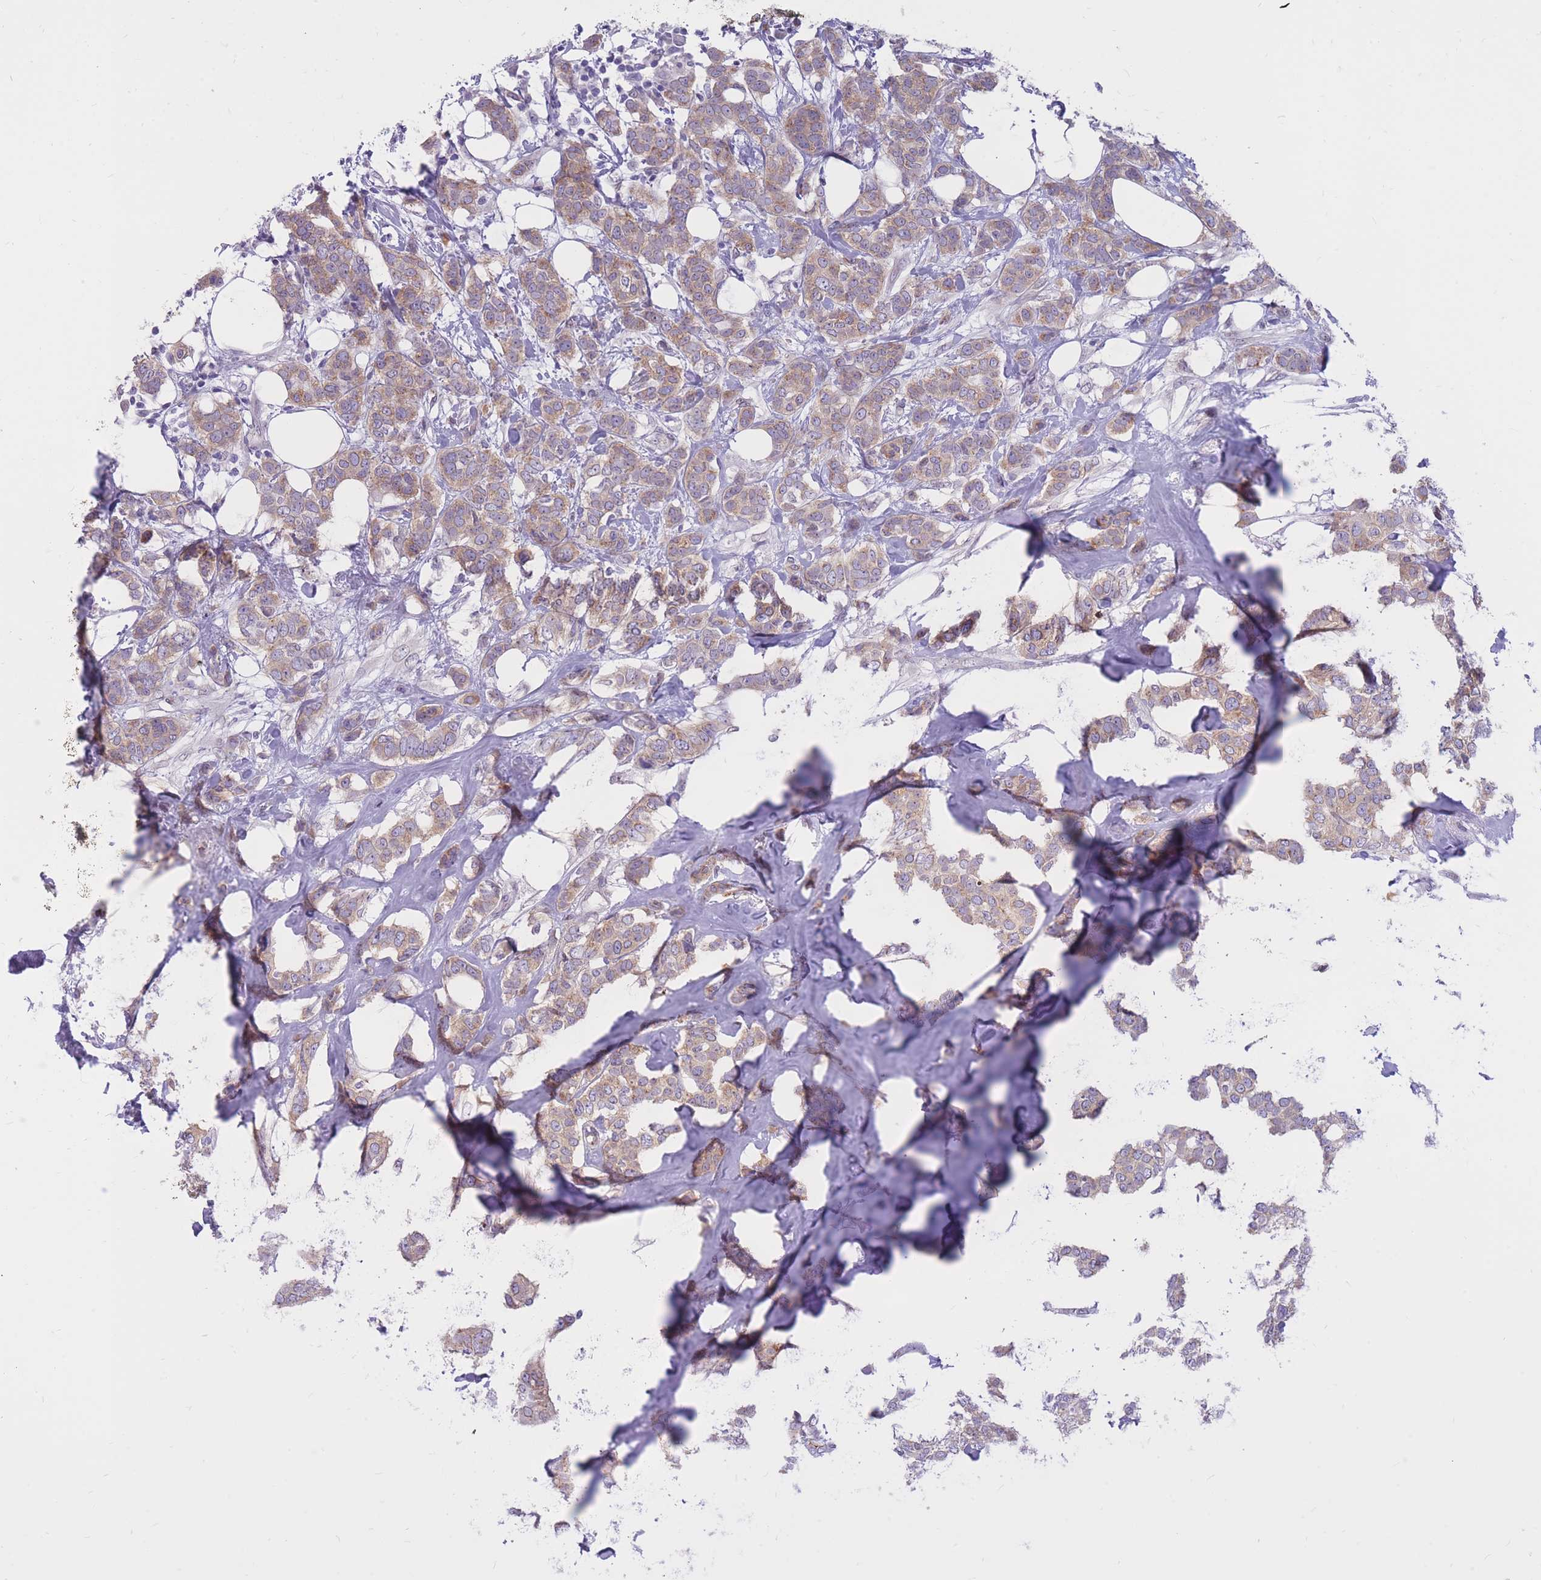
{"staining": {"intensity": "moderate", "quantity": ">75%", "location": "cytoplasmic/membranous"}, "tissue": "breast cancer", "cell_type": "Tumor cells", "image_type": "cancer", "snomed": [{"axis": "morphology", "description": "Duct carcinoma"}, {"axis": "topography", "description": "Breast"}], "caption": "Immunohistochemistry photomicrograph of human breast infiltrating ductal carcinoma stained for a protein (brown), which displays medium levels of moderate cytoplasmic/membranous expression in approximately >75% of tumor cells.", "gene": "HOOK2", "patient": {"sex": "female", "age": 72}}